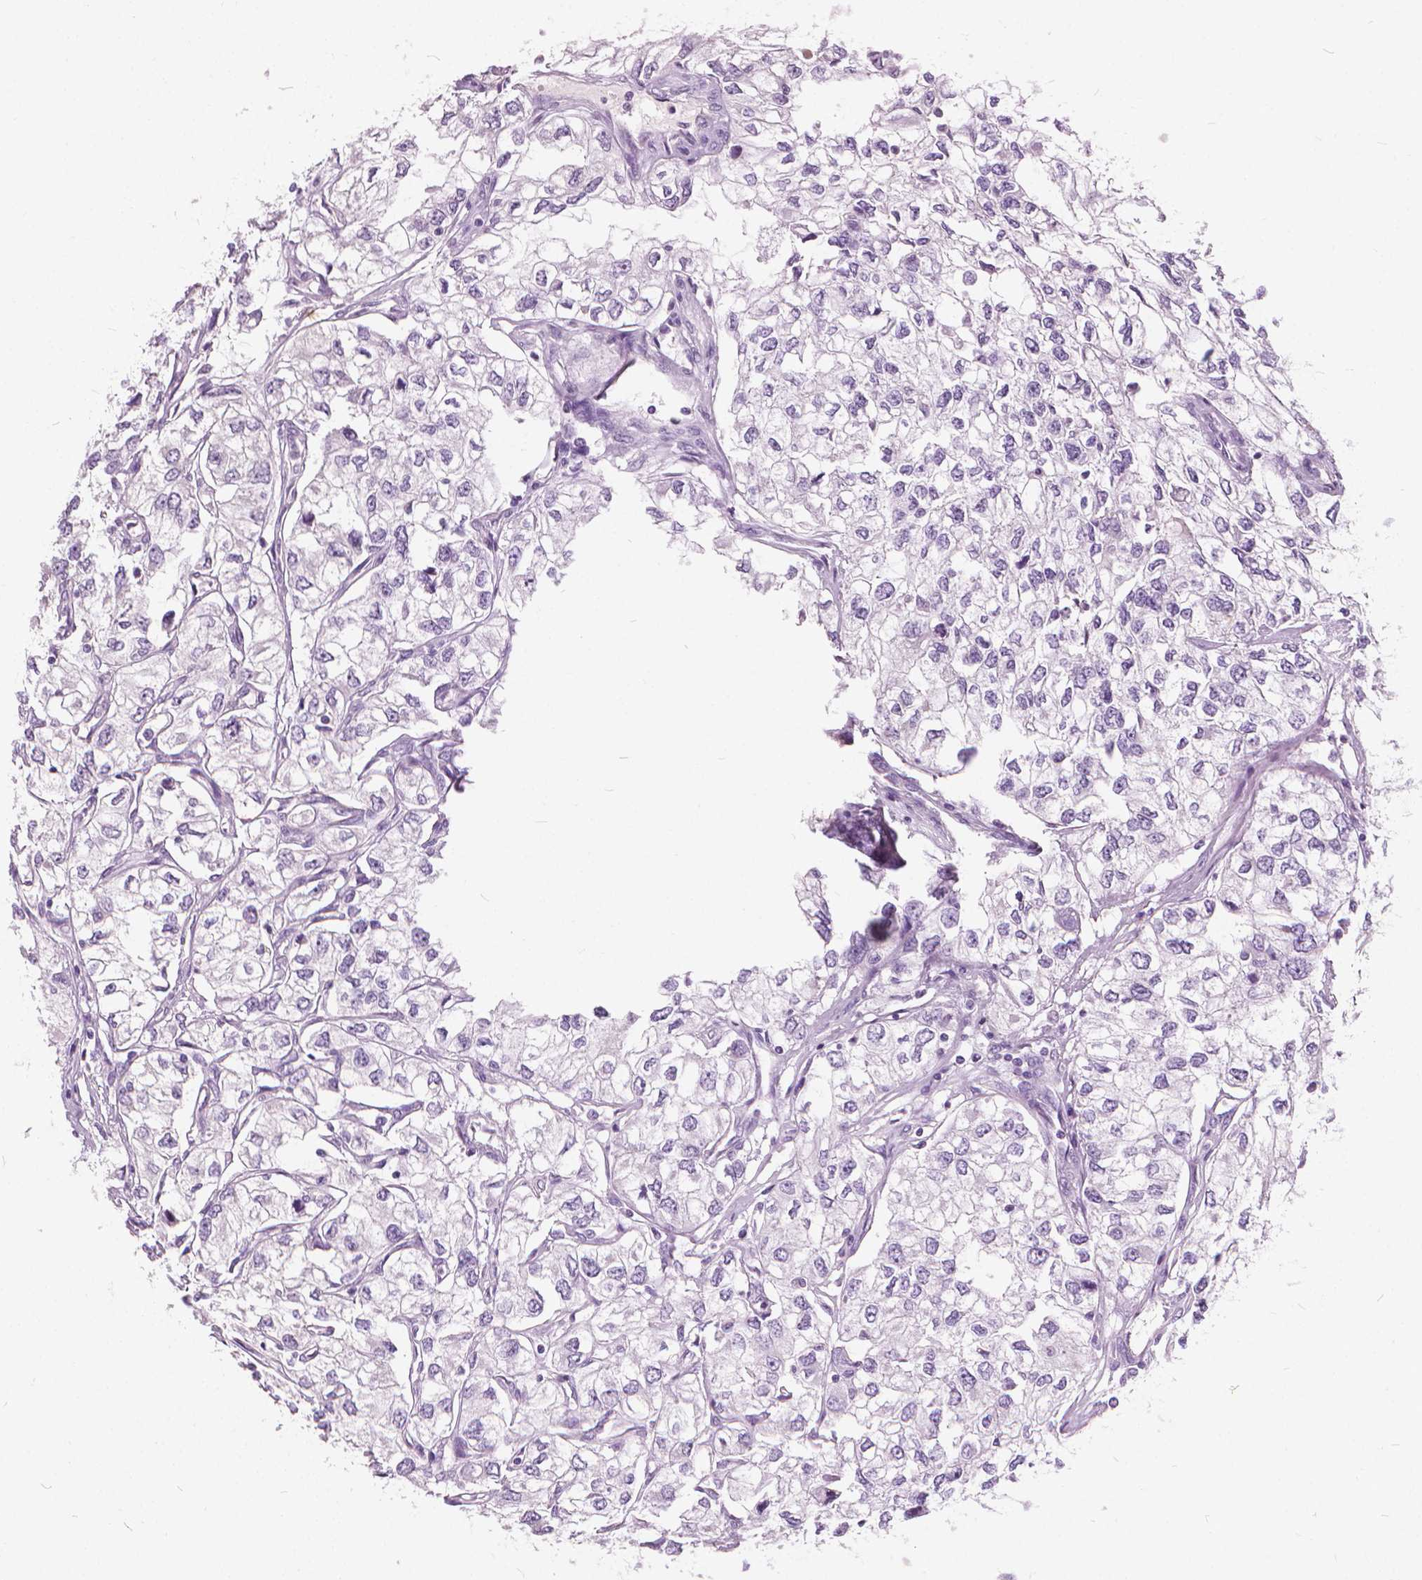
{"staining": {"intensity": "negative", "quantity": "none", "location": "none"}, "tissue": "renal cancer", "cell_type": "Tumor cells", "image_type": "cancer", "snomed": [{"axis": "morphology", "description": "Adenocarcinoma, NOS"}, {"axis": "topography", "description": "Kidney"}], "caption": "There is no significant positivity in tumor cells of renal cancer (adenocarcinoma).", "gene": "DNM1", "patient": {"sex": "female", "age": 59}}